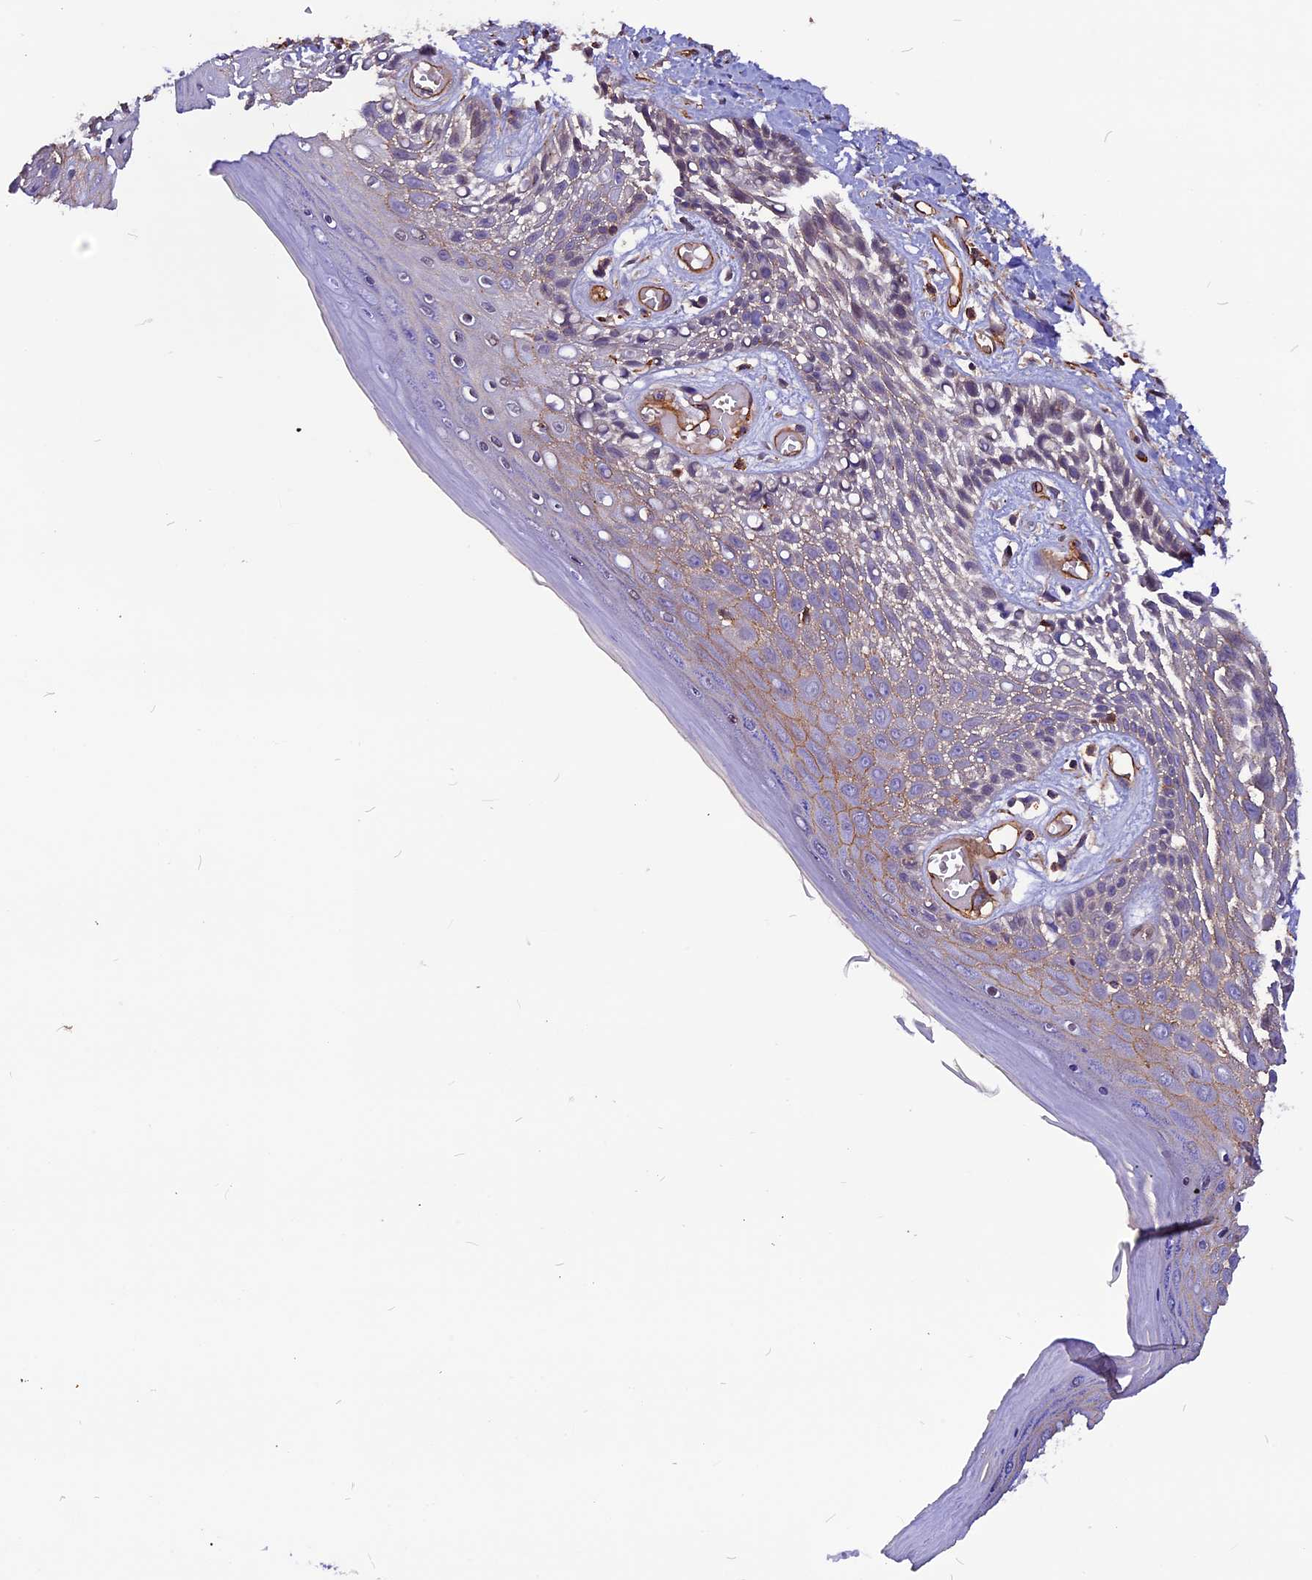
{"staining": {"intensity": "moderate", "quantity": "25%-75%", "location": "cytoplasmic/membranous"}, "tissue": "skin", "cell_type": "Epidermal cells", "image_type": "normal", "snomed": [{"axis": "morphology", "description": "Normal tissue, NOS"}, {"axis": "topography", "description": "Anal"}], "caption": "The histopathology image exhibits staining of unremarkable skin, revealing moderate cytoplasmic/membranous protein positivity (brown color) within epidermal cells.", "gene": "ZNF749", "patient": {"sex": "male", "age": 78}}